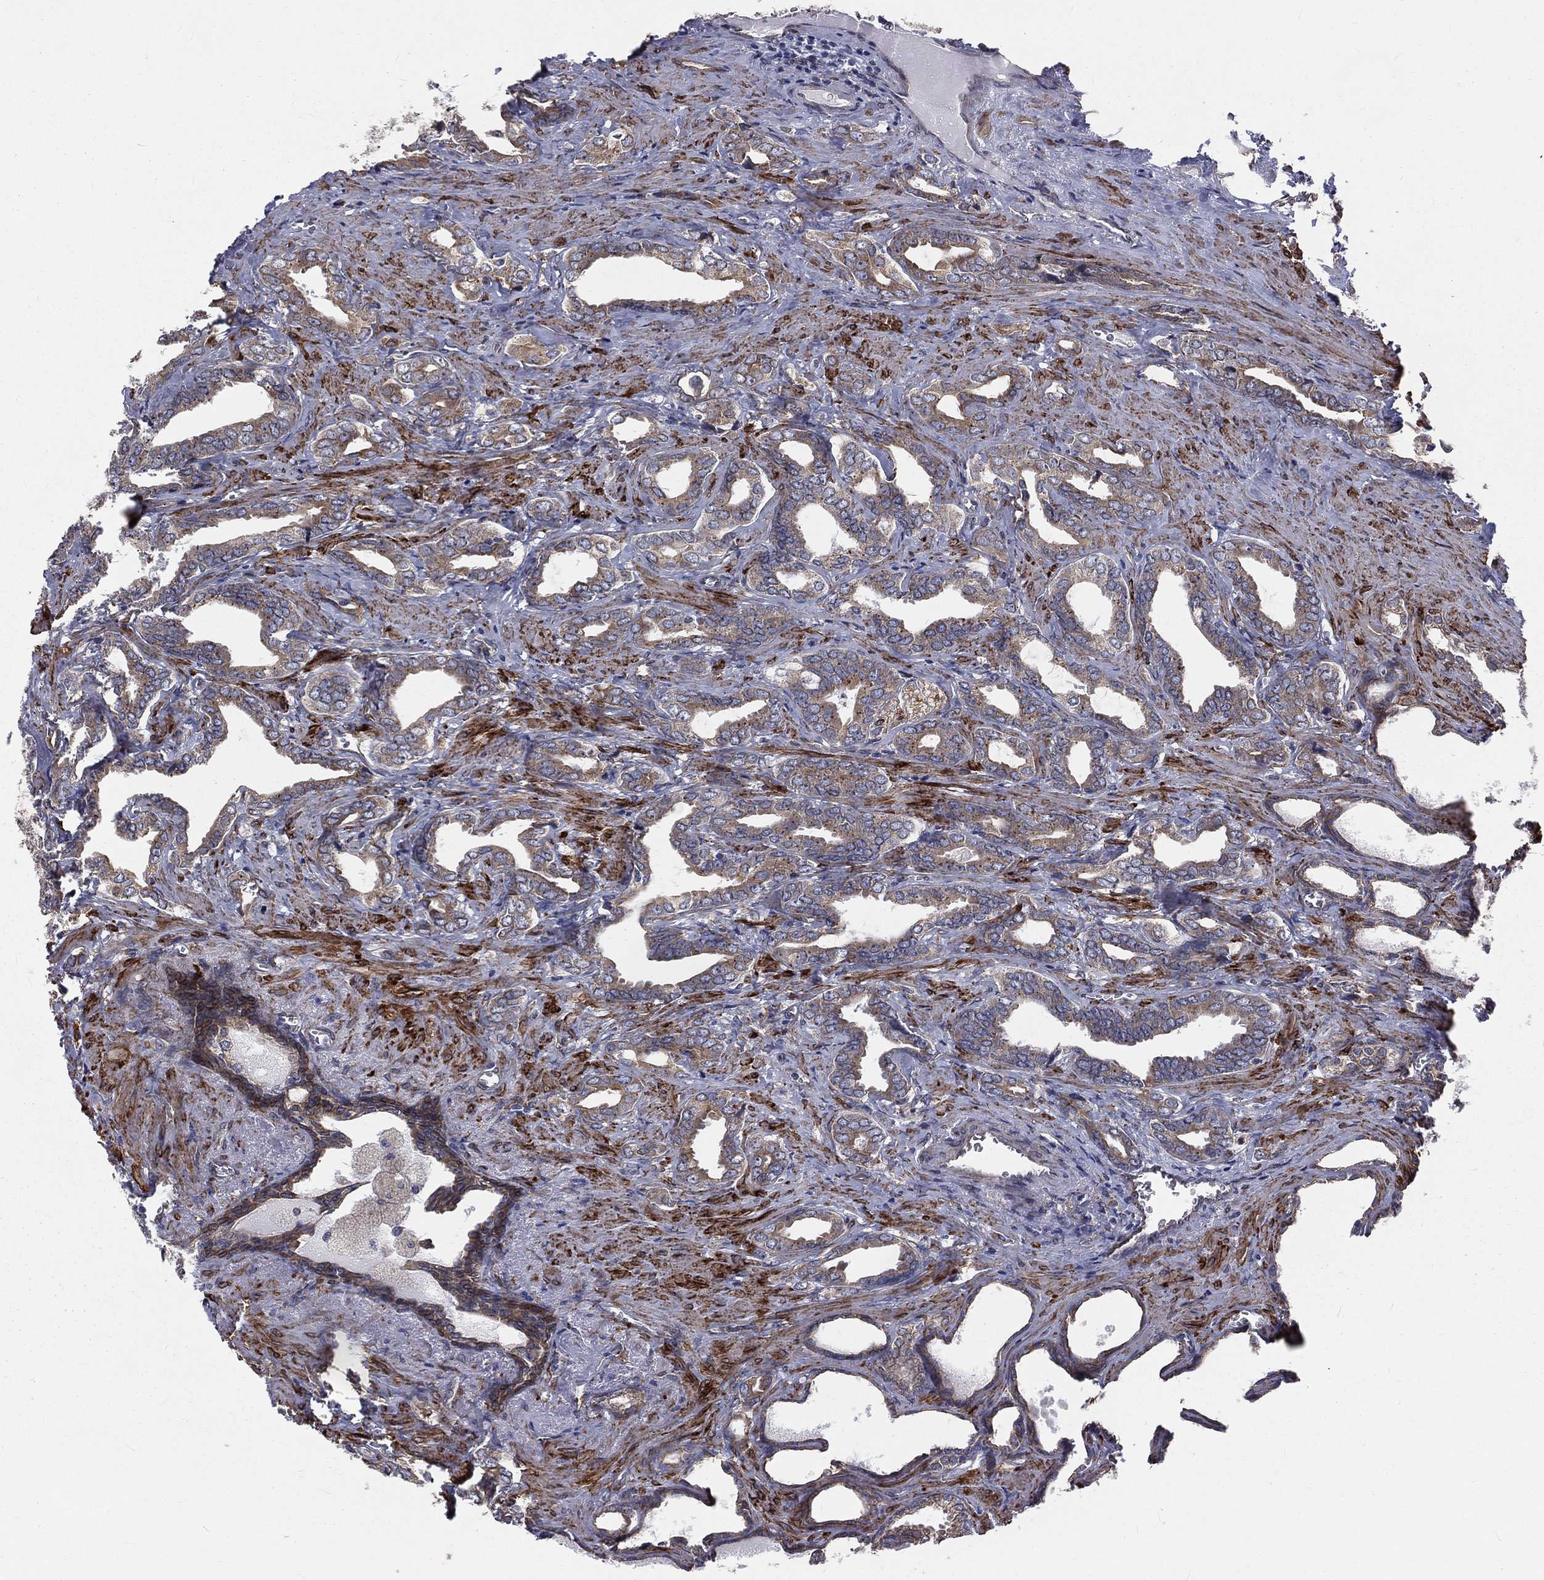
{"staining": {"intensity": "weak", "quantity": "<25%", "location": "cytoplasmic/membranous"}, "tissue": "prostate cancer", "cell_type": "Tumor cells", "image_type": "cancer", "snomed": [{"axis": "morphology", "description": "Adenocarcinoma, NOS"}, {"axis": "topography", "description": "Prostate"}], "caption": "Tumor cells show no significant expression in prostate adenocarcinoma. (DAB immunohistochemistry (IHC) visualized using brightfield microscopy, high magnification).", "gene": "PGRMC1", "patient": {"sex": "male", "age": 66}}